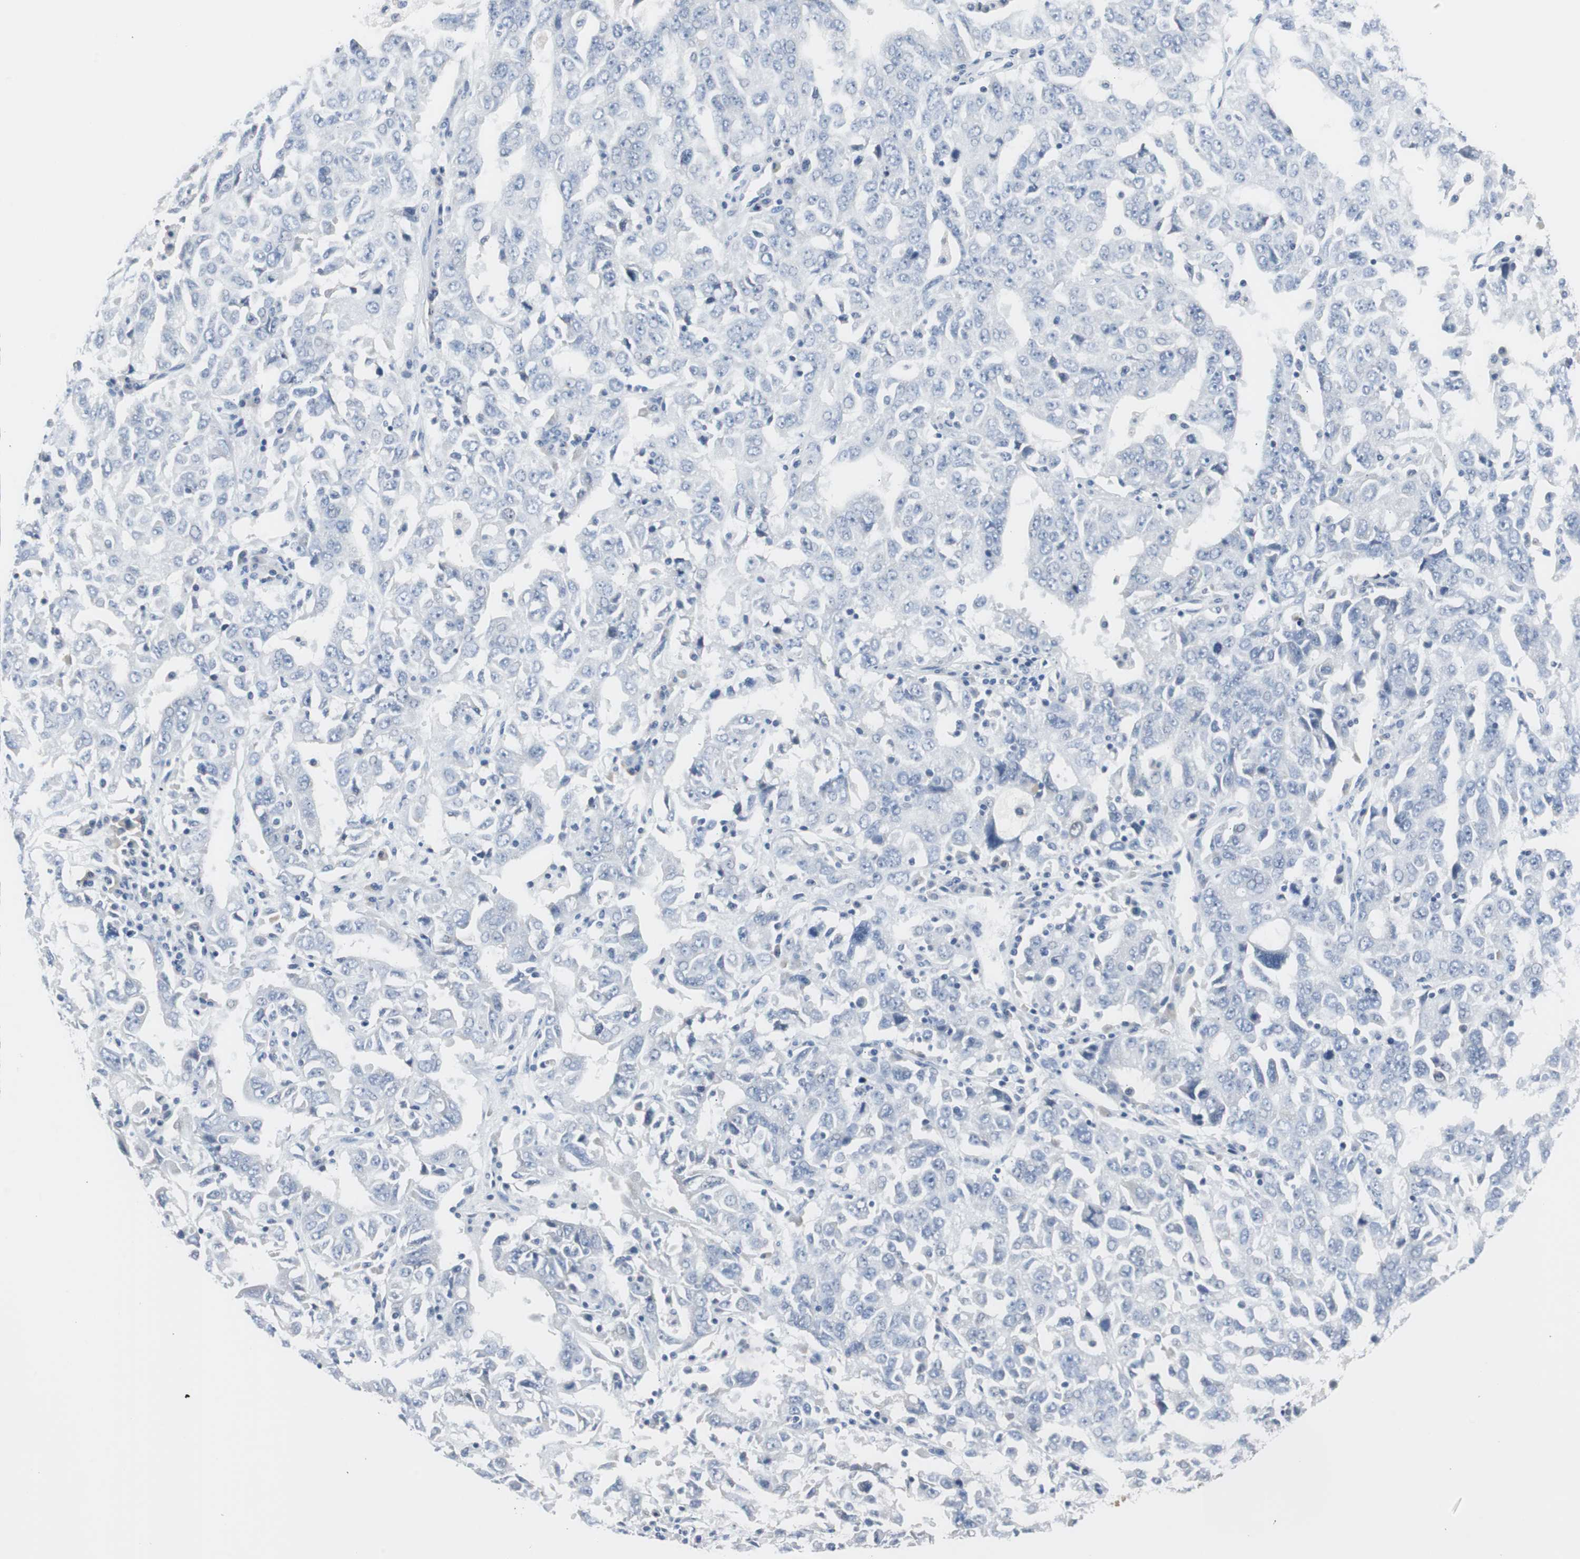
{"staining": {"intensity": "negative", "quantity": "none", "location": "none"}, "tissue": "ovarian cancer", "cell_type": "Tumor cells", "image_type": "cancer", "snomed": [{"axis": "morphology", "description": "Carcinoma, endometroid"}, {"axis": "topography", "description": "Ovary"}], "caption": "Tumor cells are negative for protein expression in human ovarian cancer.", "gene": "S100A7", "patient": {"sex": "female", "age": 62}}